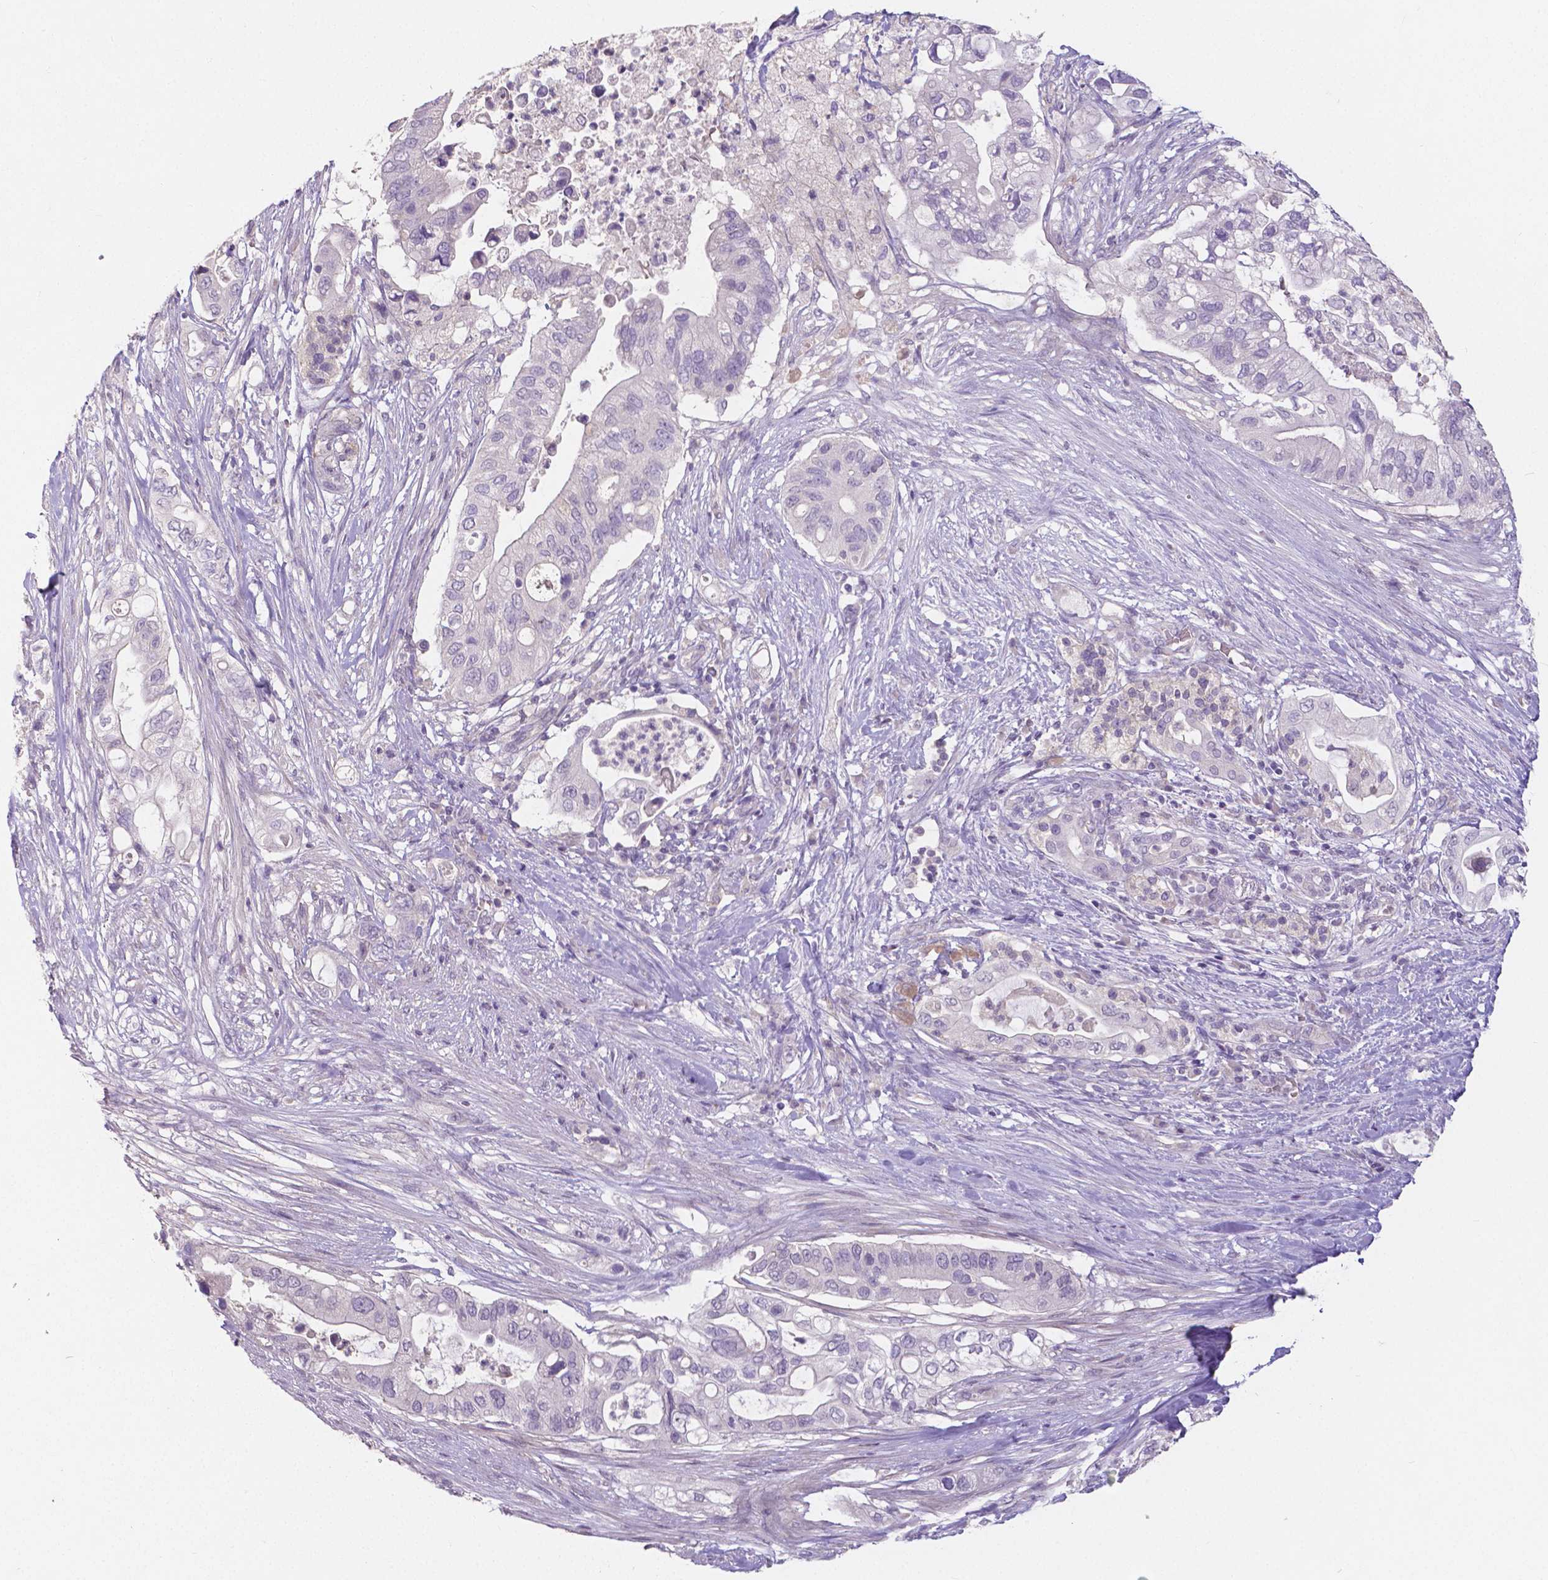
{"staining": {"intensity": "negative", "quantity": "none", "location": "none"}, "tissue": "pancreatic cancer", "cell_type": "Tumor cells", "image_type": "cancer", "snomed": [{"axis": "morphology", "description": "Adenocarcinoma, NOS"}, {"axis": "topography", "description": "Pancreas"}], "caption": "Tumor cells are negative for brown protein staining in pancreatic adenocarcinoma.", "gene": "CRMP1", "patient": {"sex": "female", "age": 72}}